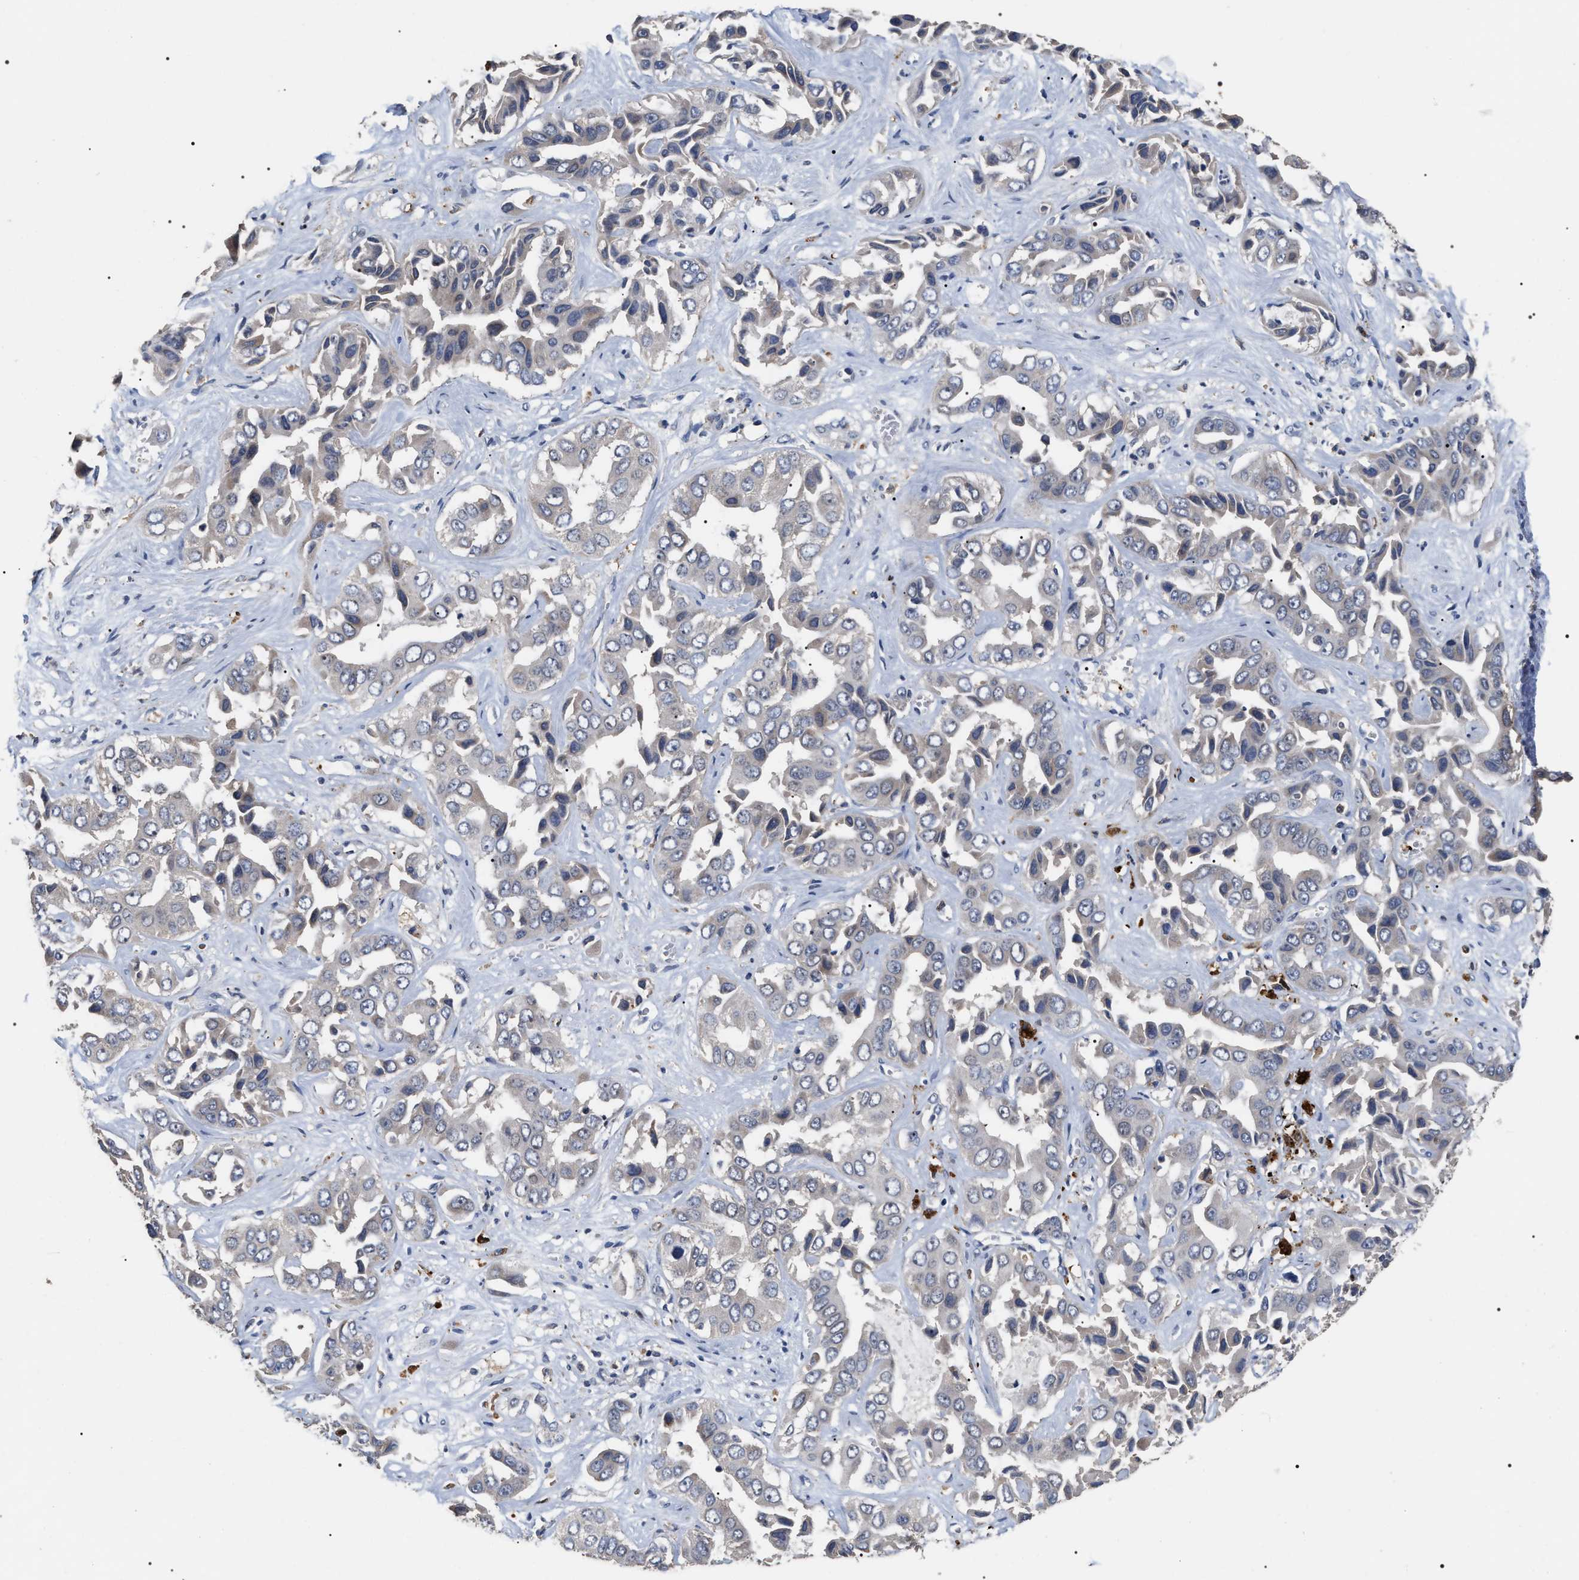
{"staining": {"intensity": "negative", "quantity": "none", "location": "none"}, "tissue": "liver cancer", "cell_type": "Tumor cells", "image_type": "cancer", "snomed": [{"axis": "morphology", "description": "Cholangiocarcinoma"}, {"axis": "topography", "description": "Liver"}], "caption": "Tumor cells are negative for brown protein staining in cholangiocarcinoma (liver).", "gene": "UPF3A", "patient": {"sex": "female", "age": 52}}